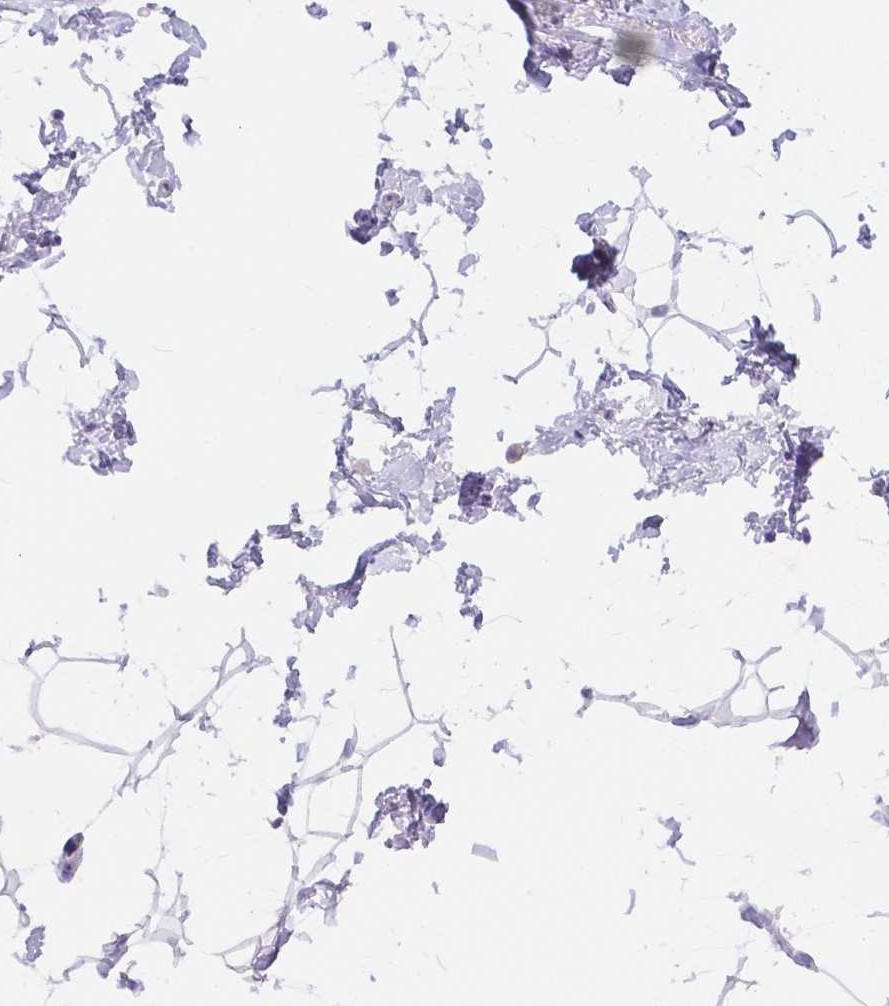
{"staining": {"intensity": "negative", "quantity": "none", "location": "none"}, "tissue": "breast", "cell_type": "Adipocytes", "image_type": "normal", "snomed": [{"axis": "morphology", "description": "Normal tissue, NOS"}, {"axis": "topography", "description": "Breast"}], "caption": "Immunohistochemical staining of unremarkable breast demonstrates no significant expression in adipocytes. The staining is performed using DAB brown chromogen with nuclei counter-stained in using hematoxylin.", "gene": "KLHL10", "patient": {"sex": "female", "age": 32}}